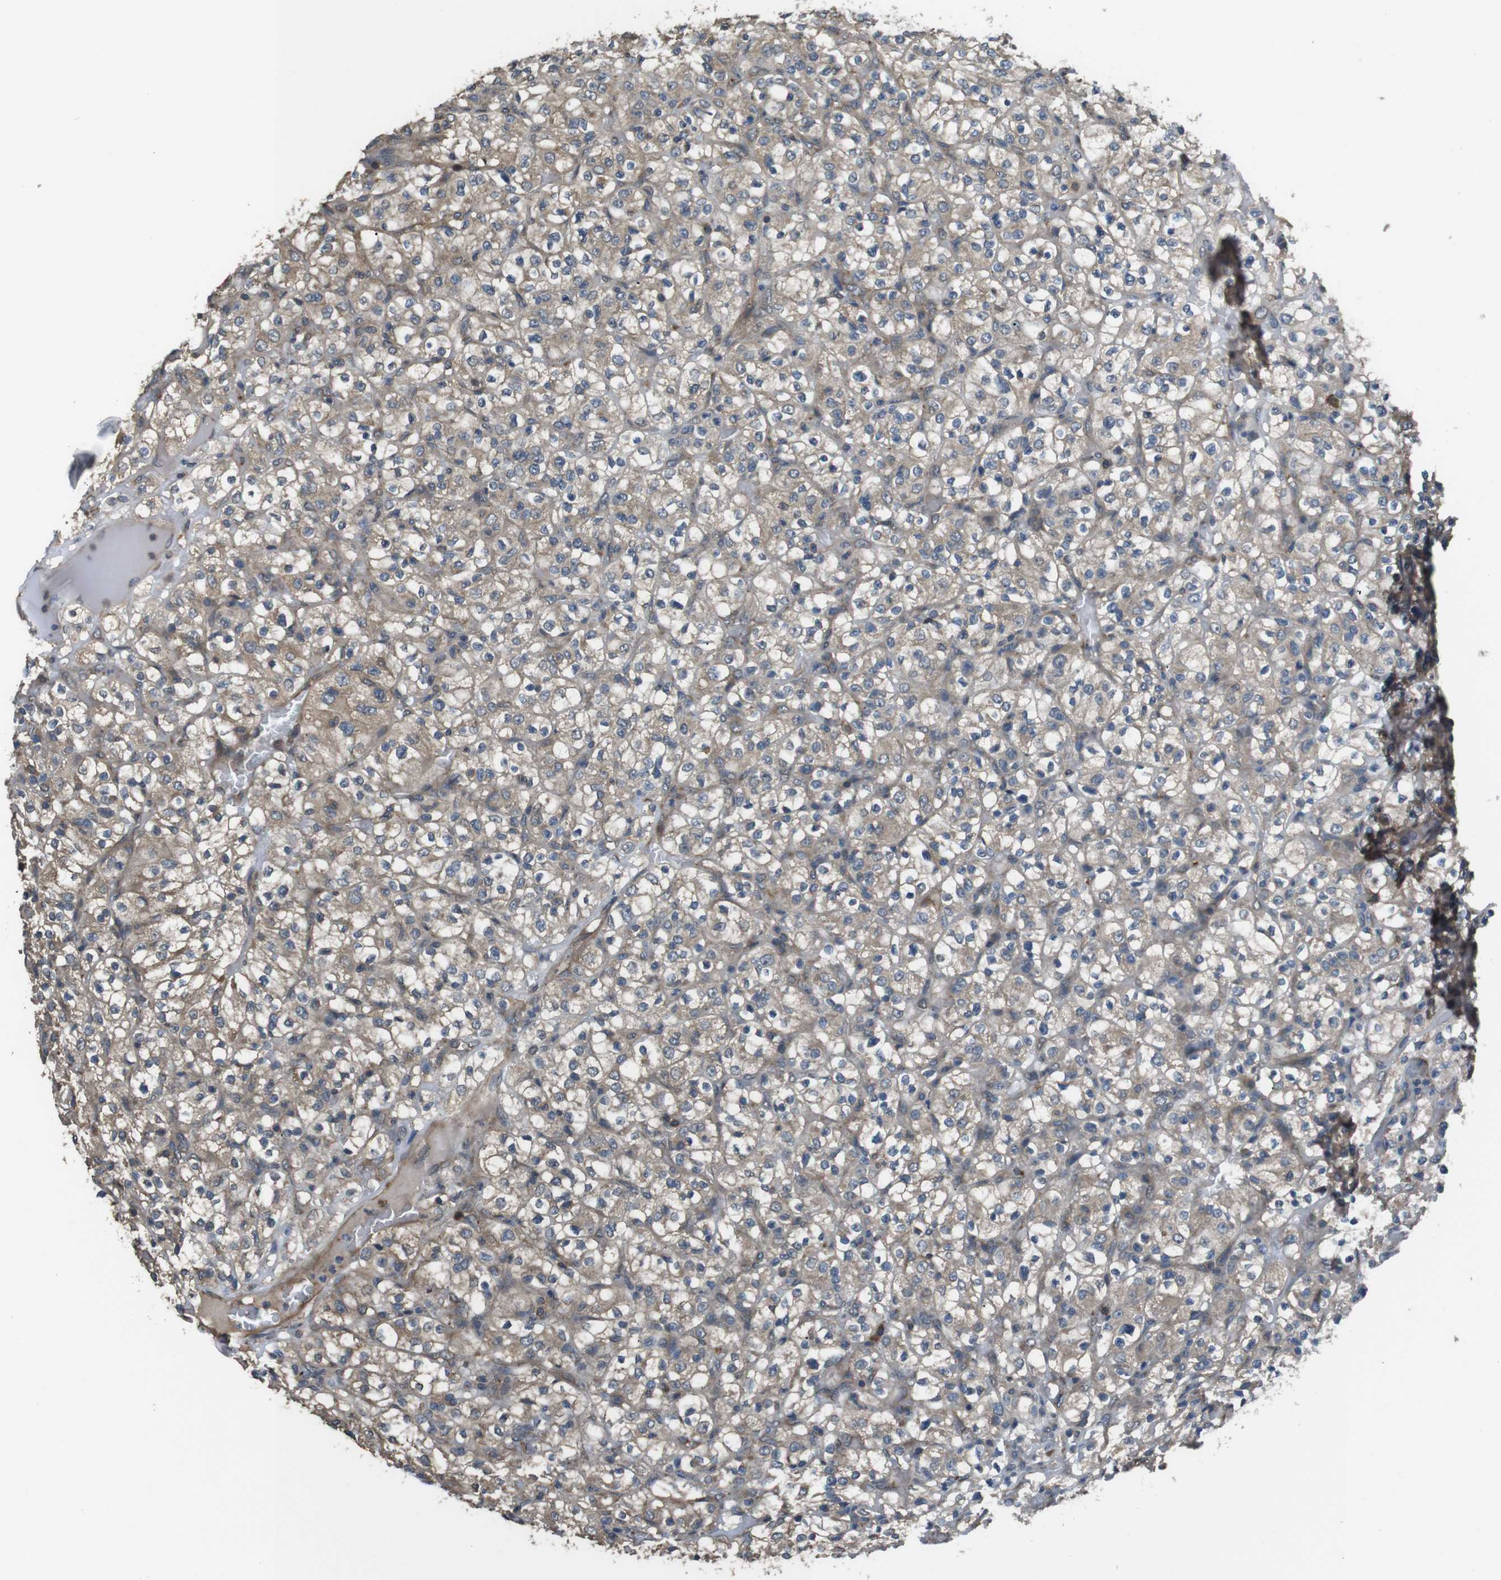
{"staining": {"intensity": "moderate", "quantity": "25%-75%", "location": "cytoplasmic/membranous"}, "tissue": "renal cancer", "cell_type": "Tumor cells", "image_type": "cancer", "snomed": [{"axis": "morphology", "description": "Normal tissue, NOS"}, {"axis": "morphology", "description": "Adenocarcinoma, NOS"}, {"axis": "topography", "description": "Kidney"}], "caption": "Human renal adenocarcinoma stained with a brown dye demonstrates moderate cytoplasmic/membranous positive positivity in approximately 25%-75% of tumor cells.", "gene": "FUT2", "patient": {"sex": "female", "age": 72}}